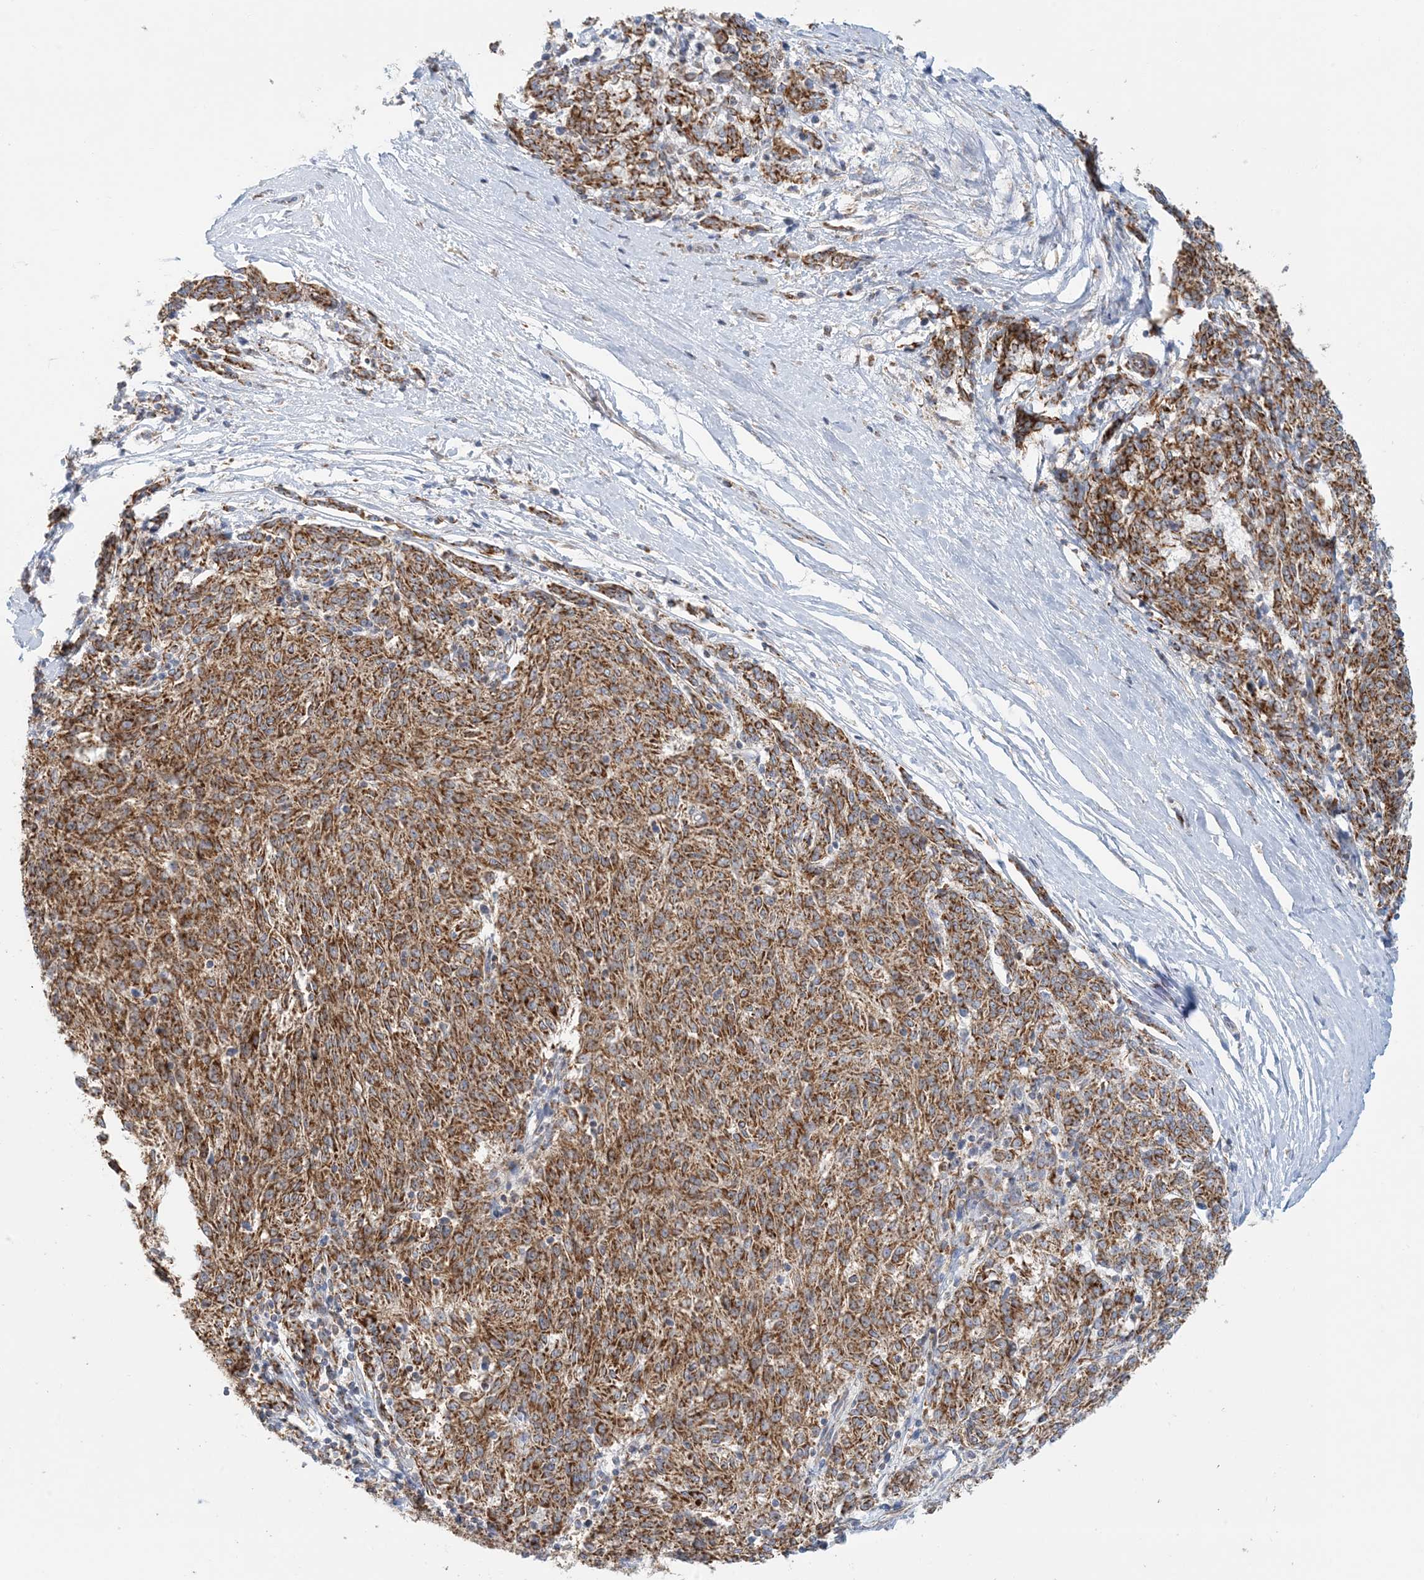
{"staining": {"intensity": "strong", "quantity": ">75%", "location": "cytoplasmic/membranous"}, "tissue": "melanoma", "cell_type": "Tumor cells", "image_type": "cancer", "snomed": [{"axis": "morphology", "description": "Malignant melanoma, NOS"}, {"axis": "topography", "description": "Skin"}], "caption": "High-magnification brightfield microscopy of melanoma stained with DAB (3,3'-diaminobenzidine) (brown) and counterstained with hematoxylin (blue). tumor cells exhibit strong cytoplasmic/membranous positivity is appreciated in about>75% of cells.", "gene": "COA3", "patient": {"sex": "female", "age": 72}}